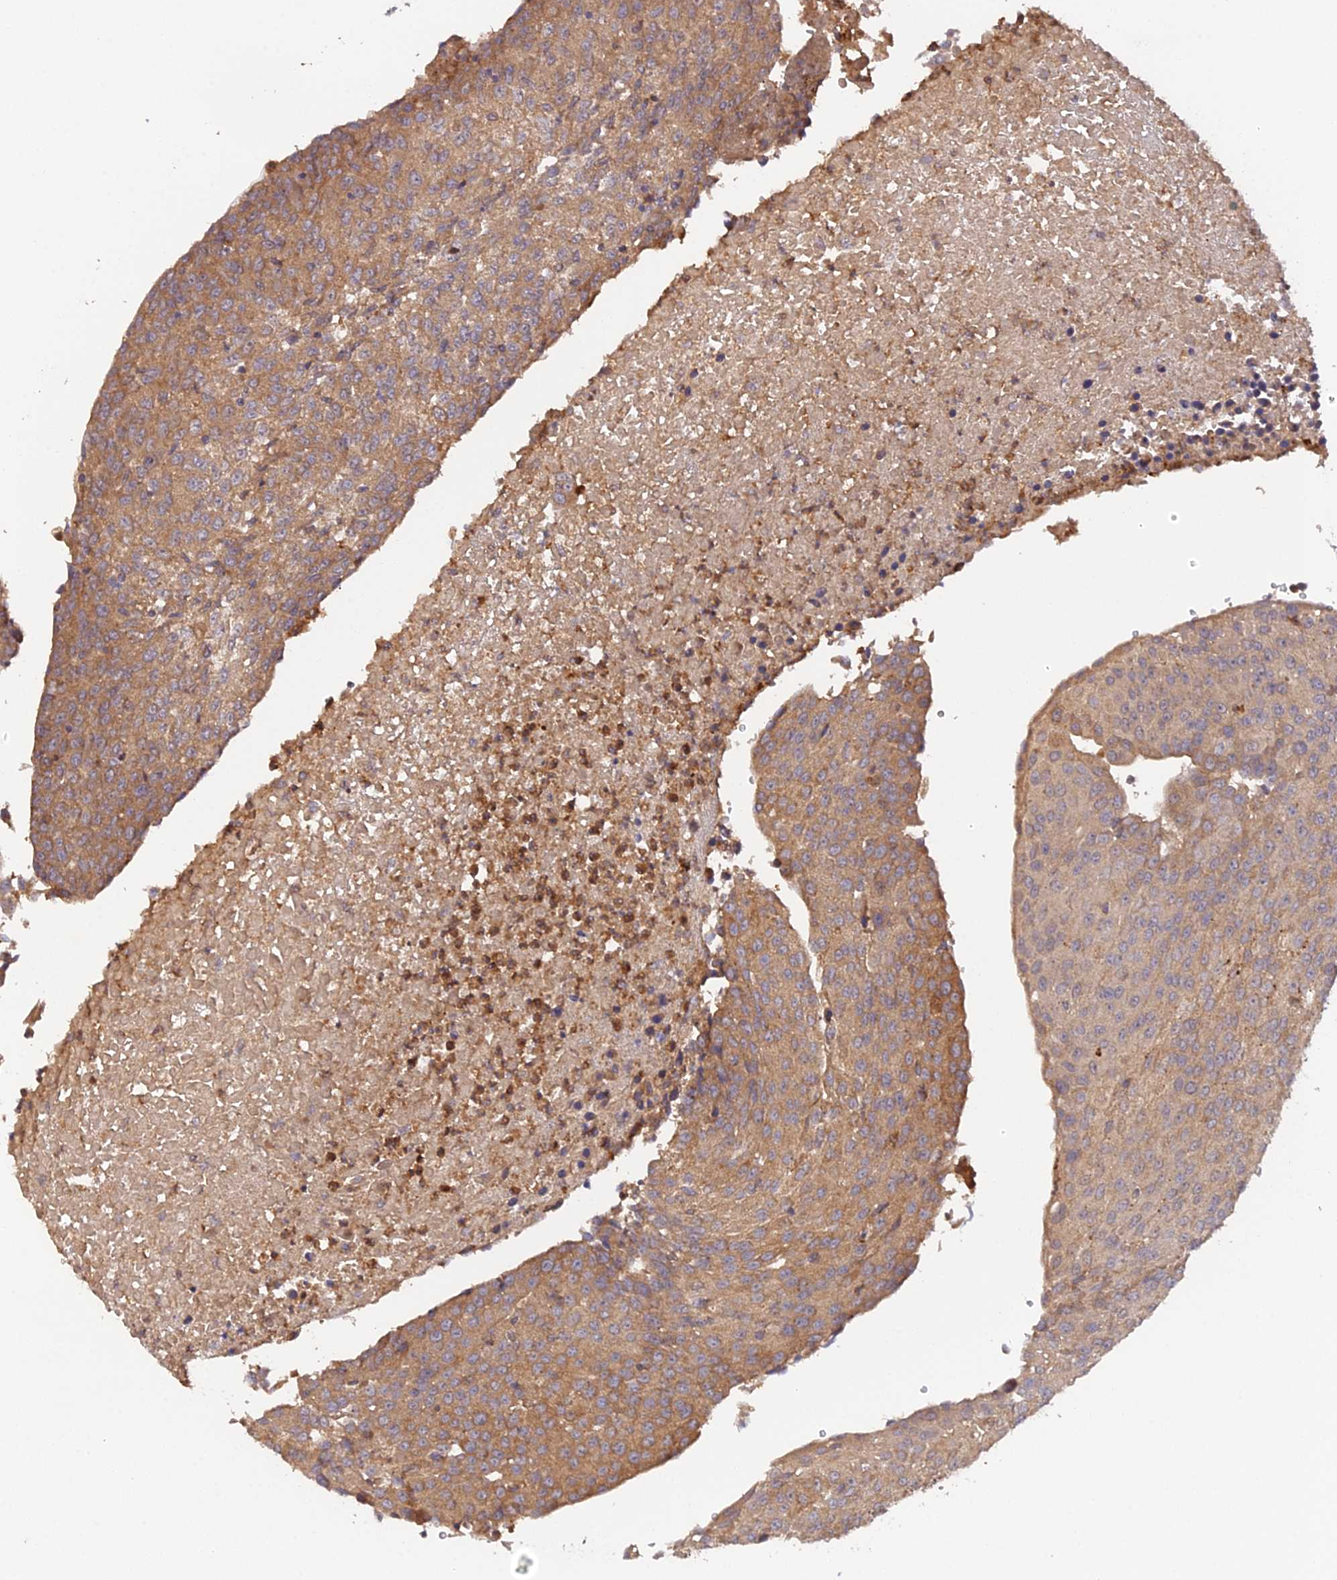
{"staining": {"intensity": "moderate", "quantity": ">75%", "location": "cytoplasmic/membranous"}, "tissue": "urothelial cancer", "cell_type": "Tumor cells", "image_type": "cancer", "snomed": [{"axis": "morphology", "description": "Urothelial carcinoma, High grade"}, {"axis": "topography", "description": "Urinary bladder"}], "caption": "Protein staining of urothelial carcinoma (high-grade) tissue exhibits moderate cytoplasmic/membranous staining in approximately >75% of tumor cells.", "gene": "TRIM26", "patient": {"sex": "female", "age": 85}}